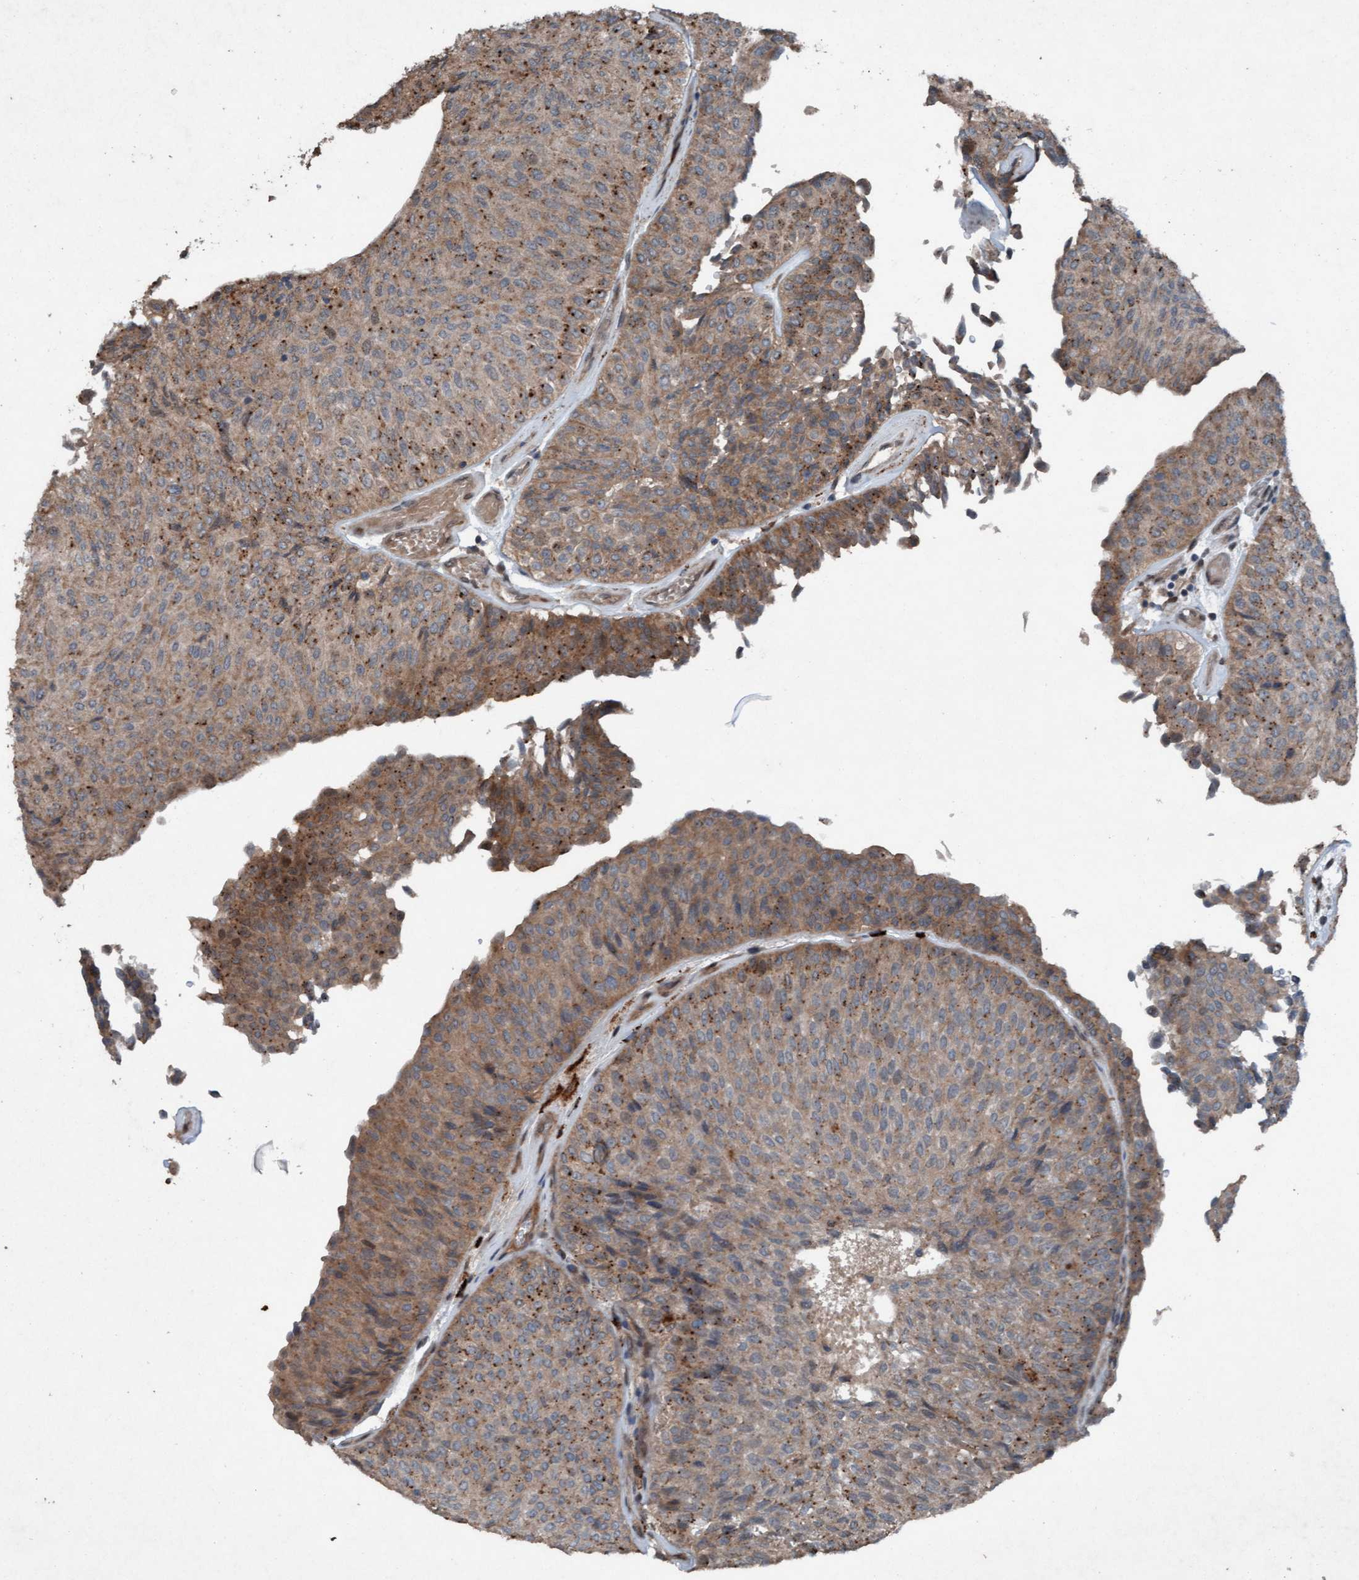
{"staining": {"intensity": "weak", "quantity": "25%-75%", "location": "cytoplasmic/membranous"}, "tissue": "urothelial cancer", "cell_type": "Tumor cells", "image_type": "cancer", "snomed": [{"axis": "morphology", "description": "Urothelial carcinoma, Low grade"}, {"axis": "topography", "description": "Urinary bladder"}], "caption": "Urothelial cancer stained with DAB (3,3'-diaminobenzidine) IHC reveals low levels of weak cytoplasmic/membranous staining in about 25%-75% of tumor cells. (IHC, brightfield microscopy, high magnification).", "gene": "PLXNB2", "patient": {"sex": "male", "age": 78}}